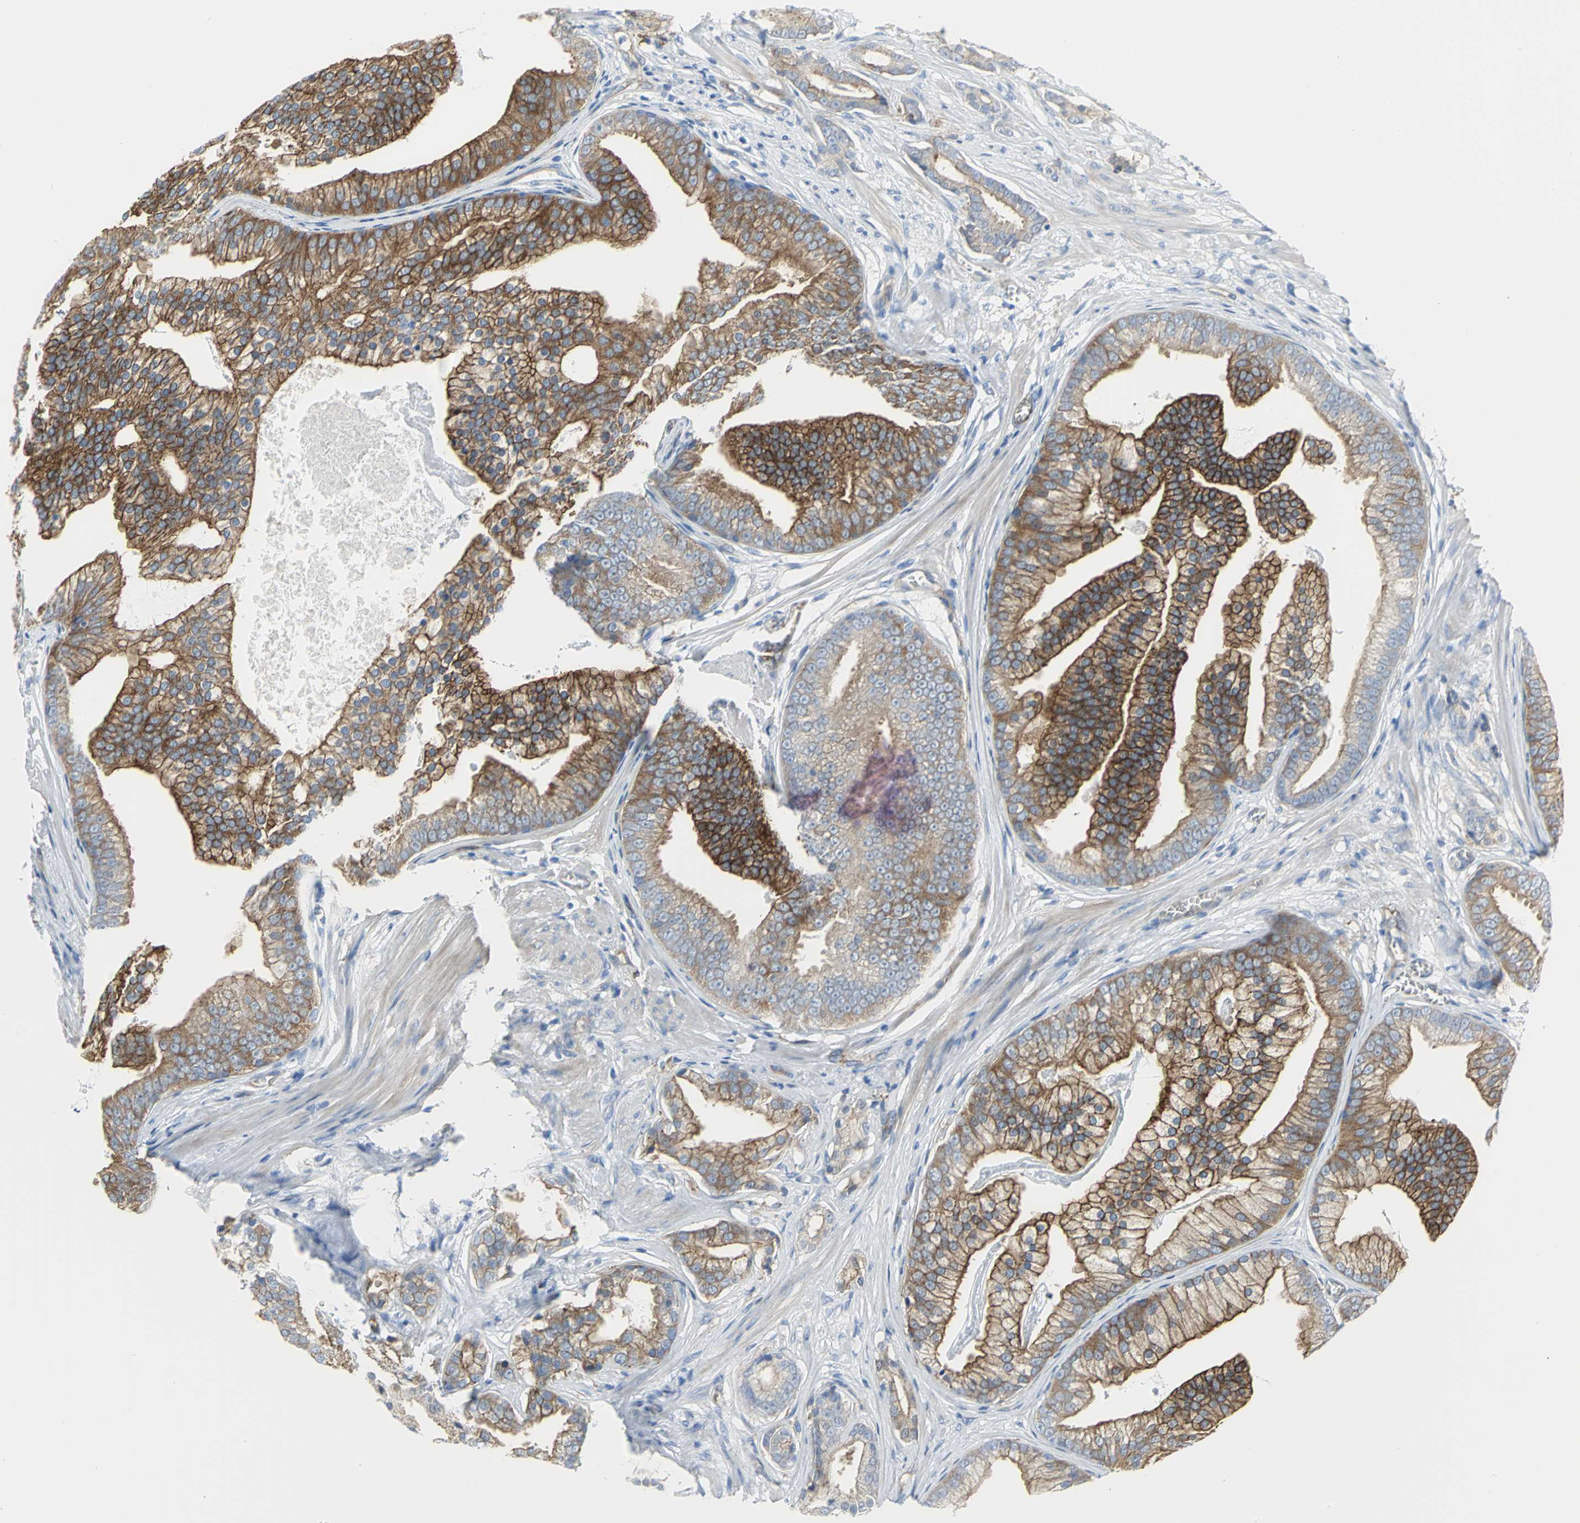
{"staining": {"intensity": "strong", "quantity": ">75%", "location": "cytoplasmic/membranous"}, "tissue": "prostate cancer", "cell_type": "Tumor cells", "image_type": "cancer", "snomed": [{"axis": "morphology", "description": "Adenocarcinoma, Low grade"}, {"axis": "topography", "description": "Prostate"}], "caption": "Approximately >75% of tumor cells in human prostate cancer display strong cytoplasmic/membranous protein positivity as visualized by brown immunohistochemical staining.", "gene": "FLNB", "patient": {"sex": "male", "age": 58}}